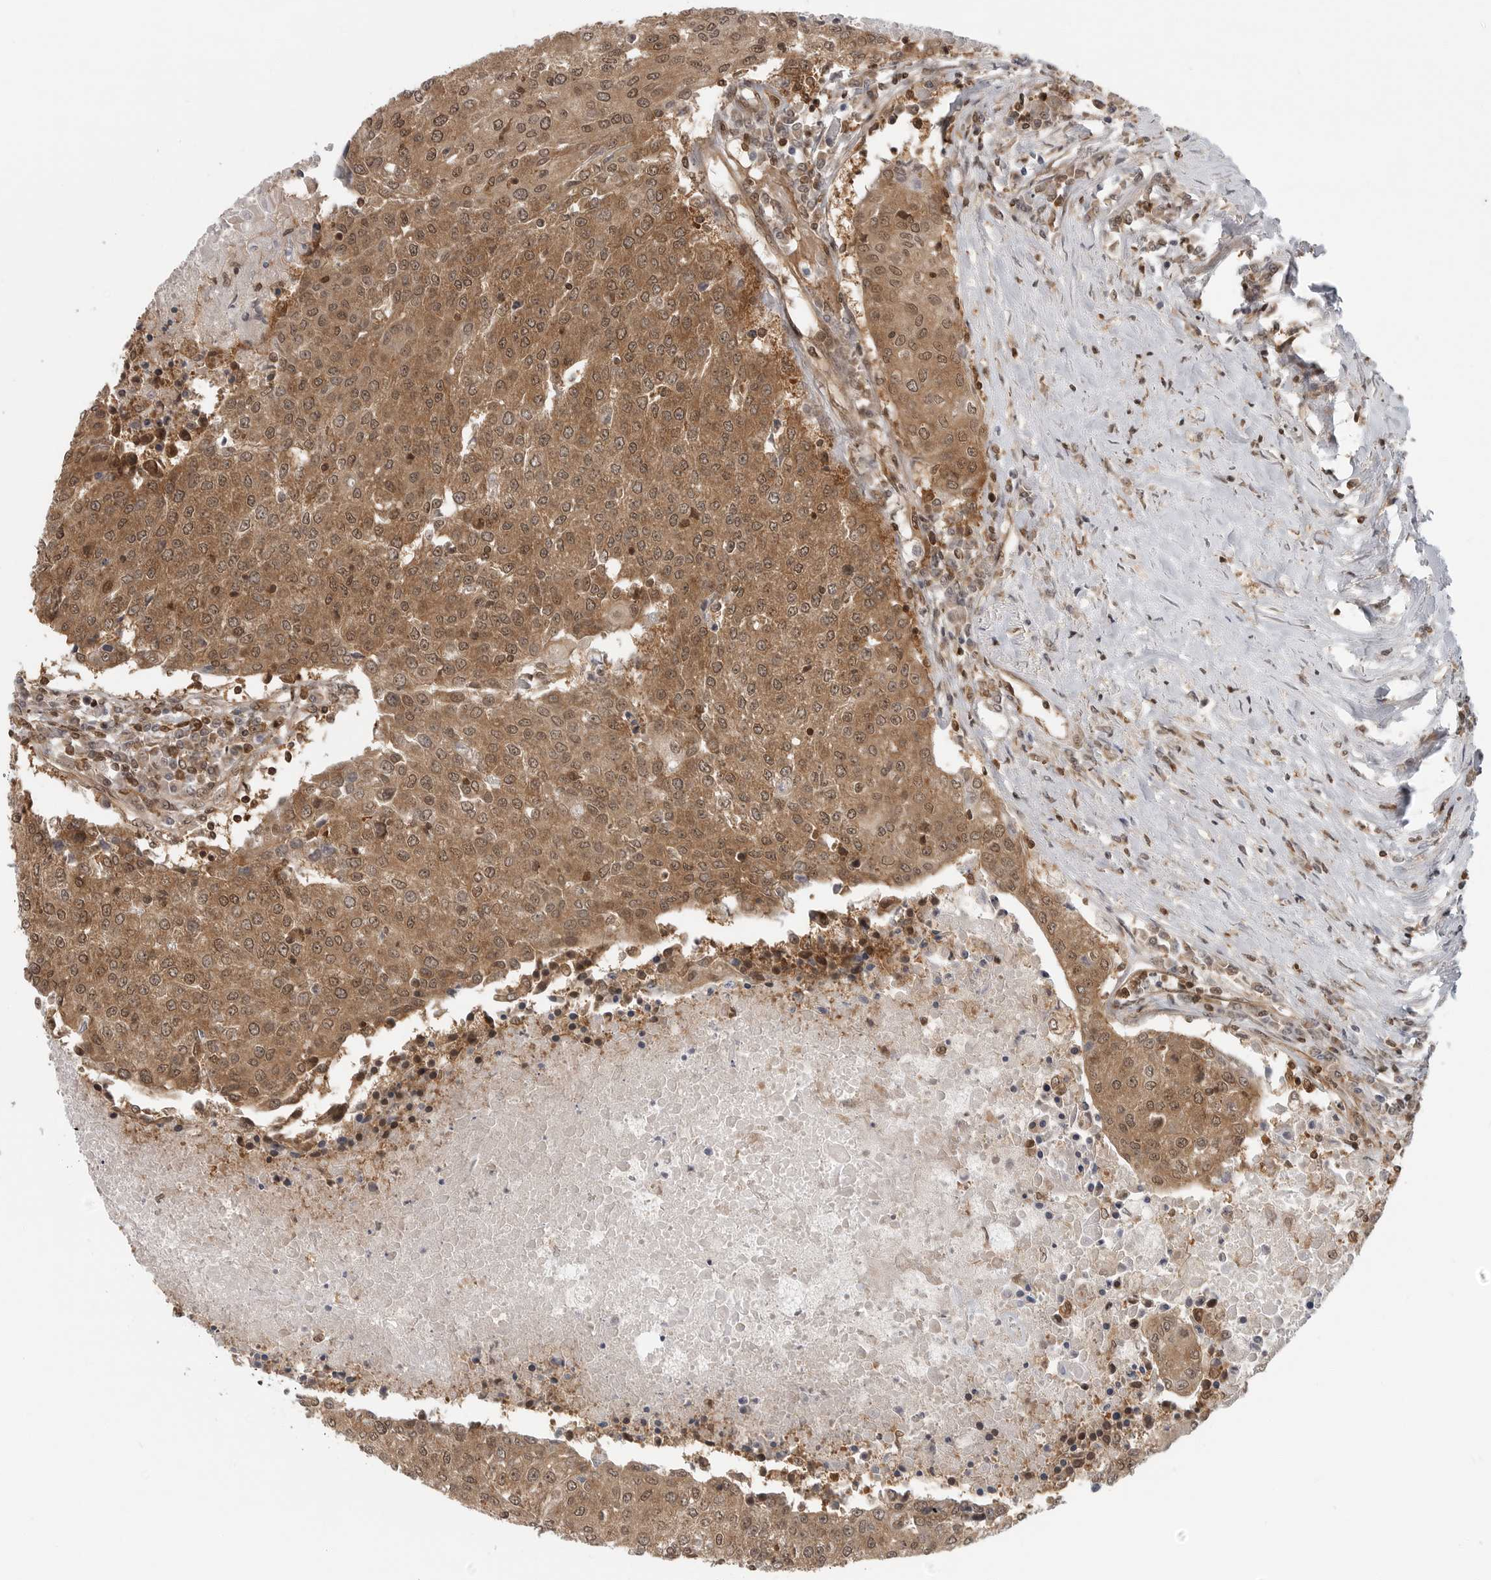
{"staining": {"intensity": "moderate", "quantity": ">75%", "location": "cytoplasmic/membranous,nuclear"}, "tissue": "urothelial cancer", "cell_type": "Tumor cells", "image_type": "cancer", "snomed": [{"axis": "morphology", "description": "Urothelial carcinoma, High grade"}, {"axis": "topography", "description": "Urinary bladder"}], "caption": "Protein expression analysis of urothelial cancer displays moderate cytoplasmic/membranous and nuclear staining in about >75% of tumor cells.", "gene": "SZRD1", "patient": {"sex": "female", "age": 85}}